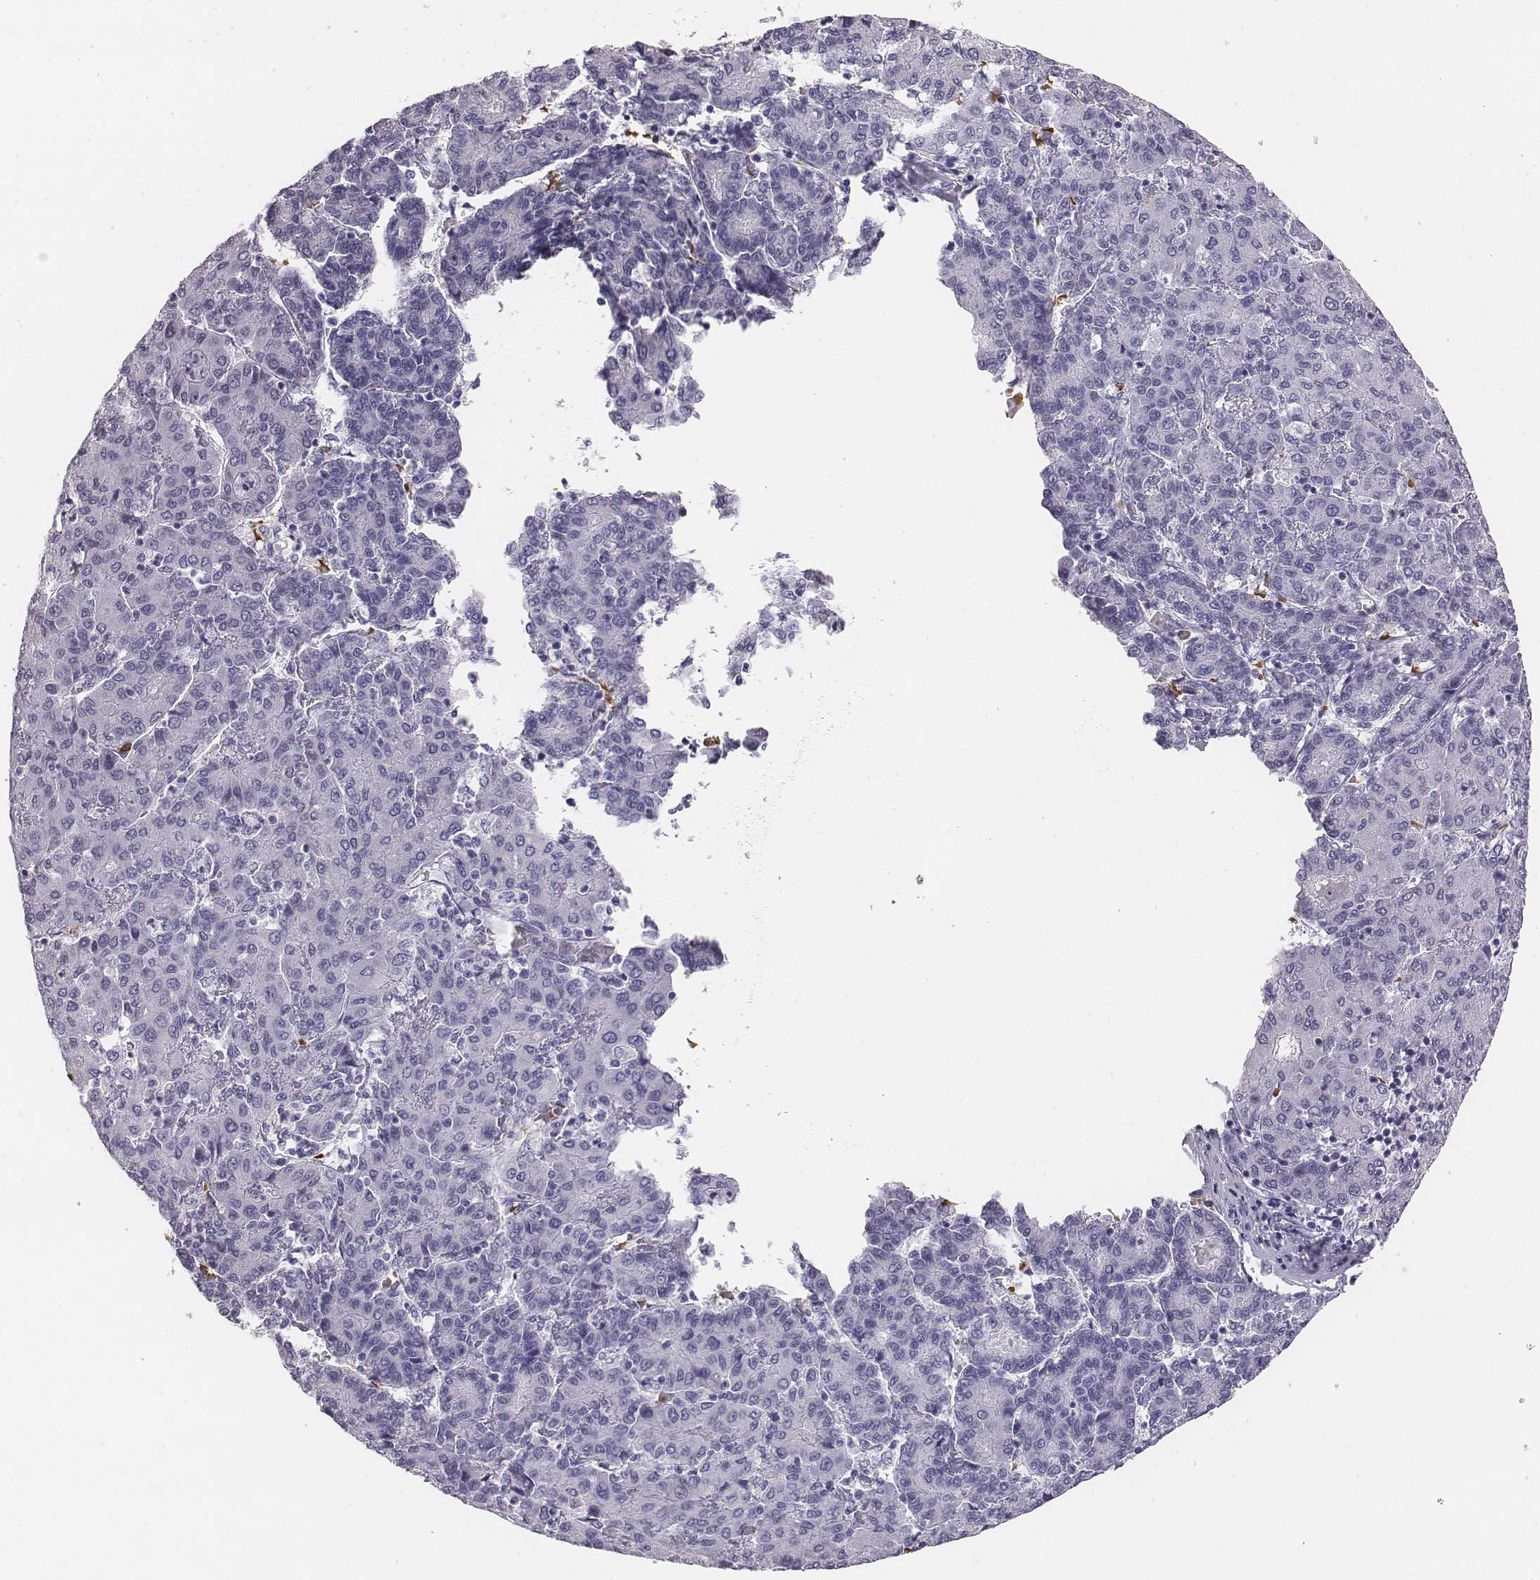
{"staining": {"intensity": "negative", "quantity": "none", "location": "none"}, "tissue": "liver cancer", "cell_type": "Tumor cells", "image_type": "cancer", "snomed": [{"axis": "morphology", "description": "Carcinoma, Hepatocellular, NOS"}, {"axis": "topography", "description": "Liver"}], "caption": "Immunohistochemistry (IHC) of liver cancer reveals no staining in tumor cells.", "gene": "HBZ", "patient": {"sex": "male", "age": 65}}